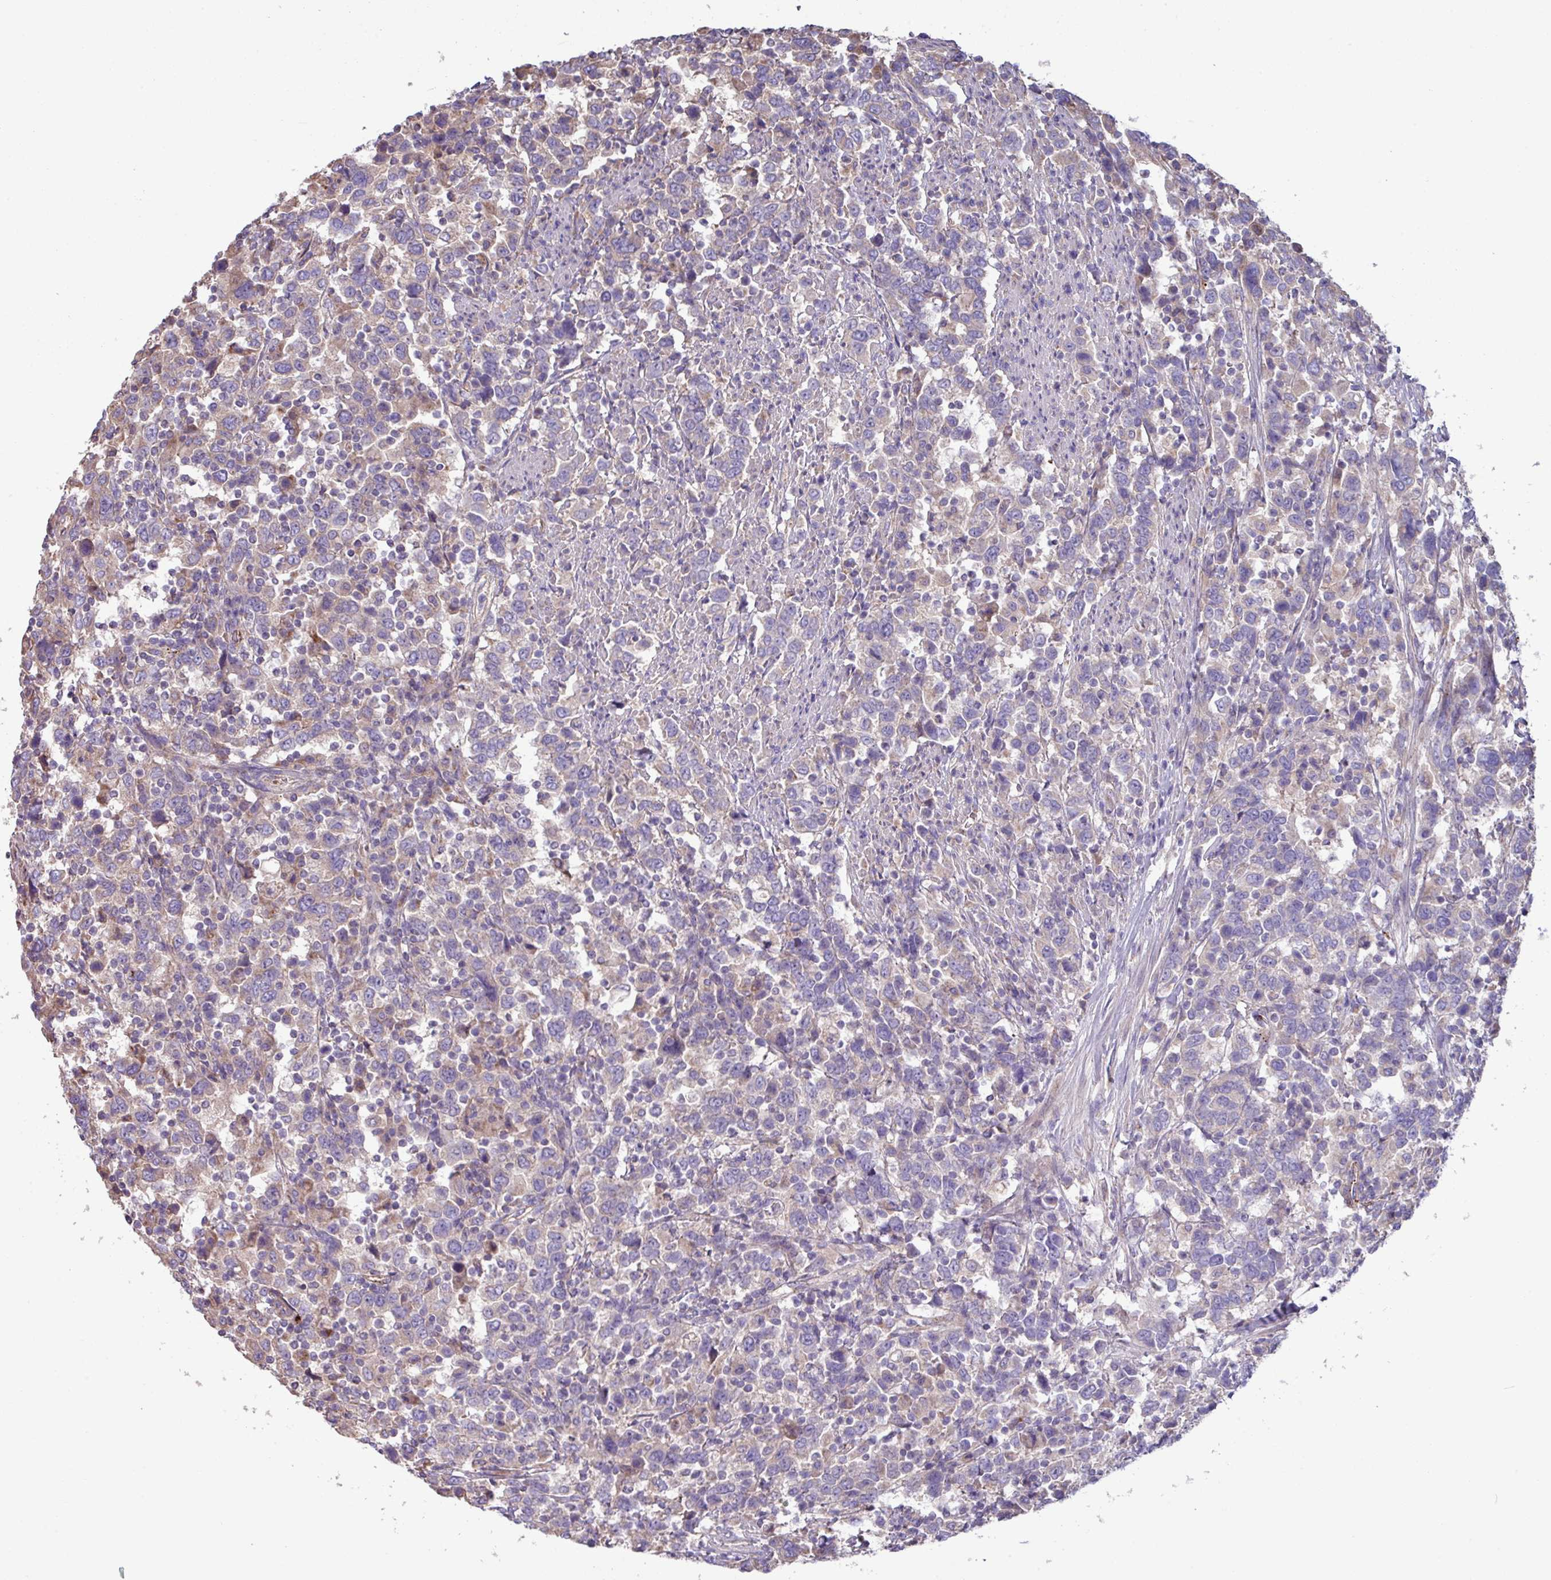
{"staining": {"intensity": "negative", "quantity": "none", "location": "none"}, "tissue": "urothelial cancer", "cell_type": "Tumor cells", "image_type": "cancer", "snomed": [{"axis": "morphology", "description": "Urothelial carcinoma, High grade"}, {"axis": "topography", "description": "Urinary bladder"}], "caption": "This is an immunohistochemistry (IHC) histopathology image of urothelial cancer. There is no expression in tumor cells.", "gene": "PPM1J", "patient": {"sex": "male", "age": 61}}